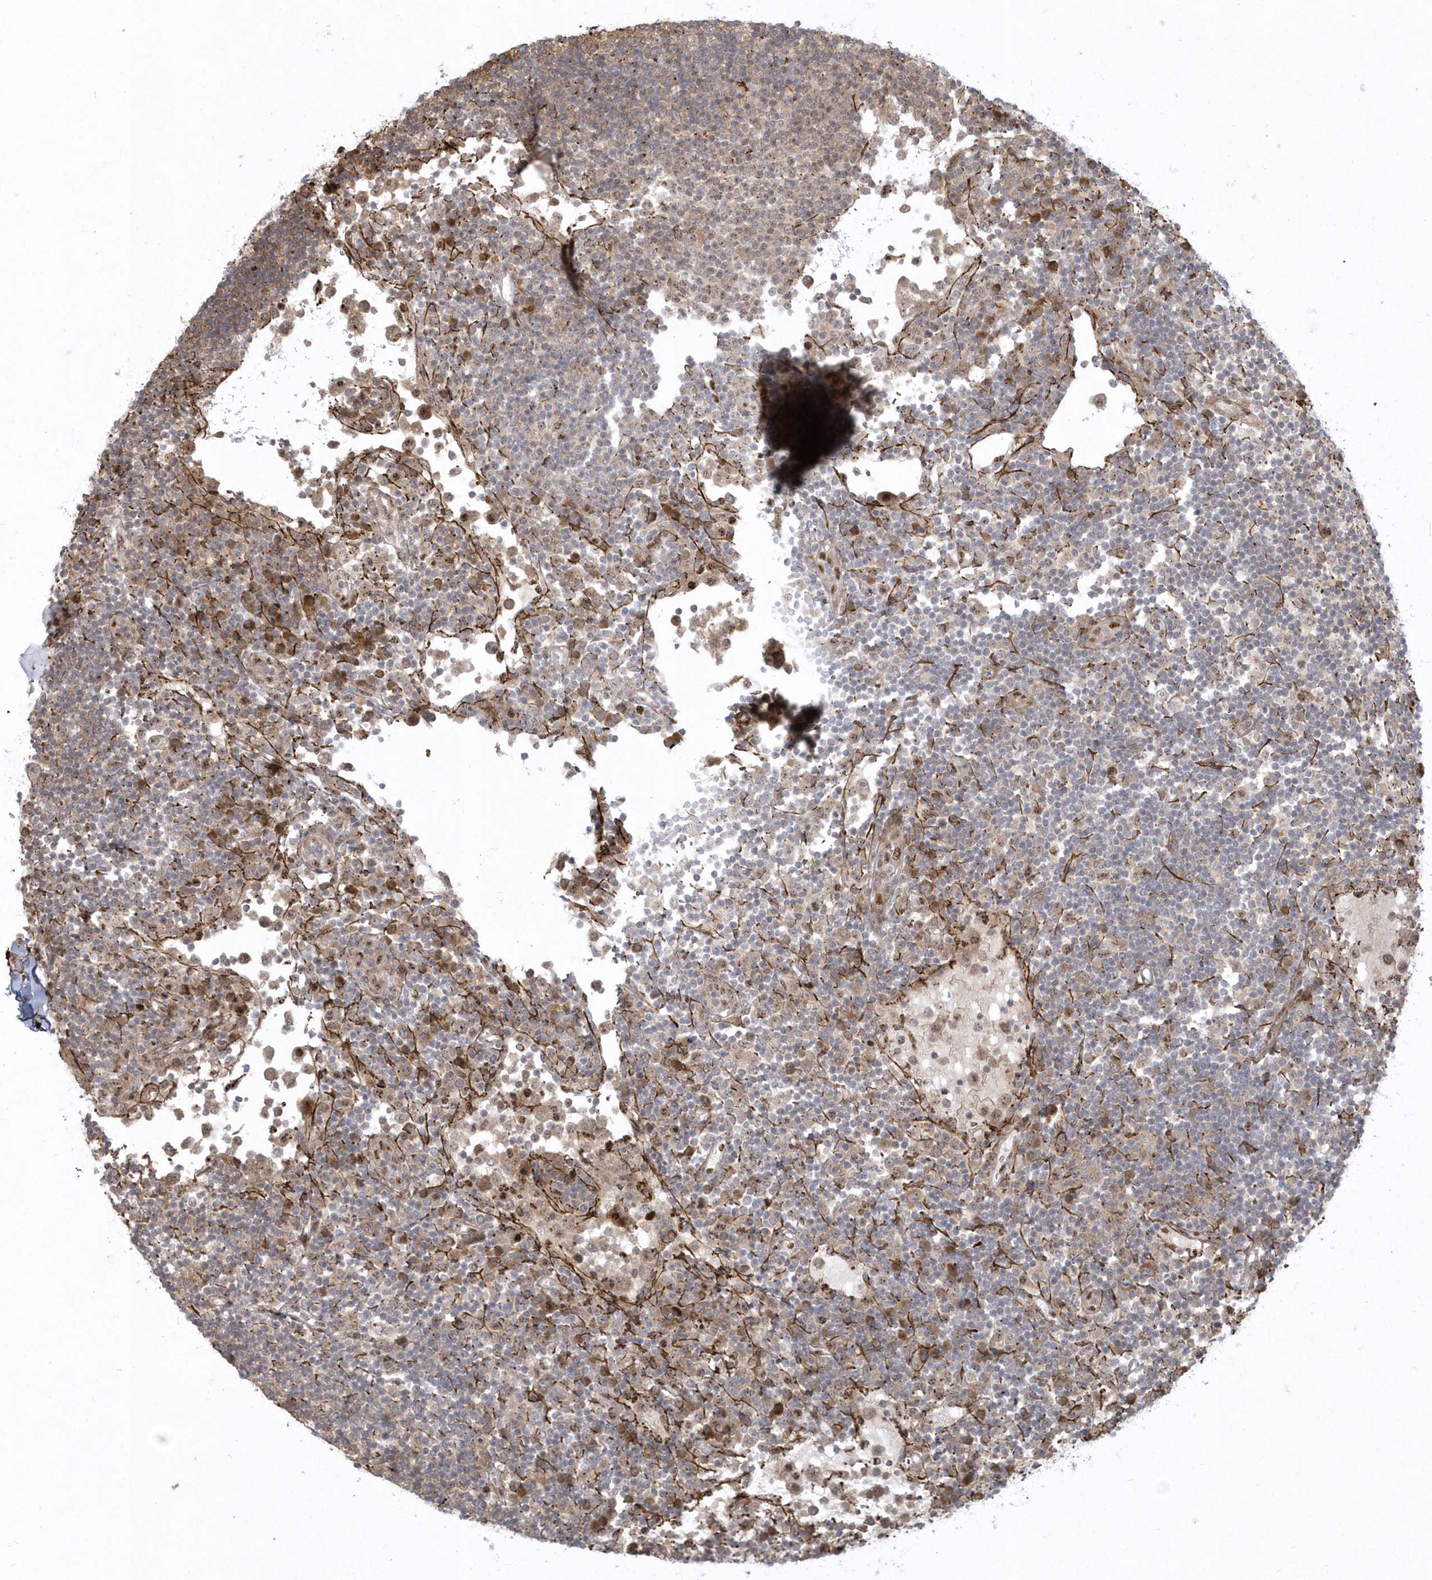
{"staining": {"intensity": "weak", "quantity": "25%-75%", "location": "cytoplasmic/membranous"}, "tissue": "lymph node", "cell_type": "Germinal center cells", "image_type": "normal", "snomed": [{"axis": "morphology", "description": "Normal tissue, NOS"}, {"axis": "topography", "description": "Lymph node"}], "caption": "DAB (3,3'-diaminobenzidine) immunohistochemical staining of unremarkable human lymph node exhibits weak cytoplasmic/membranous protein expression in about 25%-75% of germinal center cells. The protein is stained brown, and the nuclei are stained in blue (DAB (3,3'-diaminobenzidine) IHC with brightfield microscopy, high magnification).", "gene": "MASP2", "patient": {"sex": "female", "age": 53}}